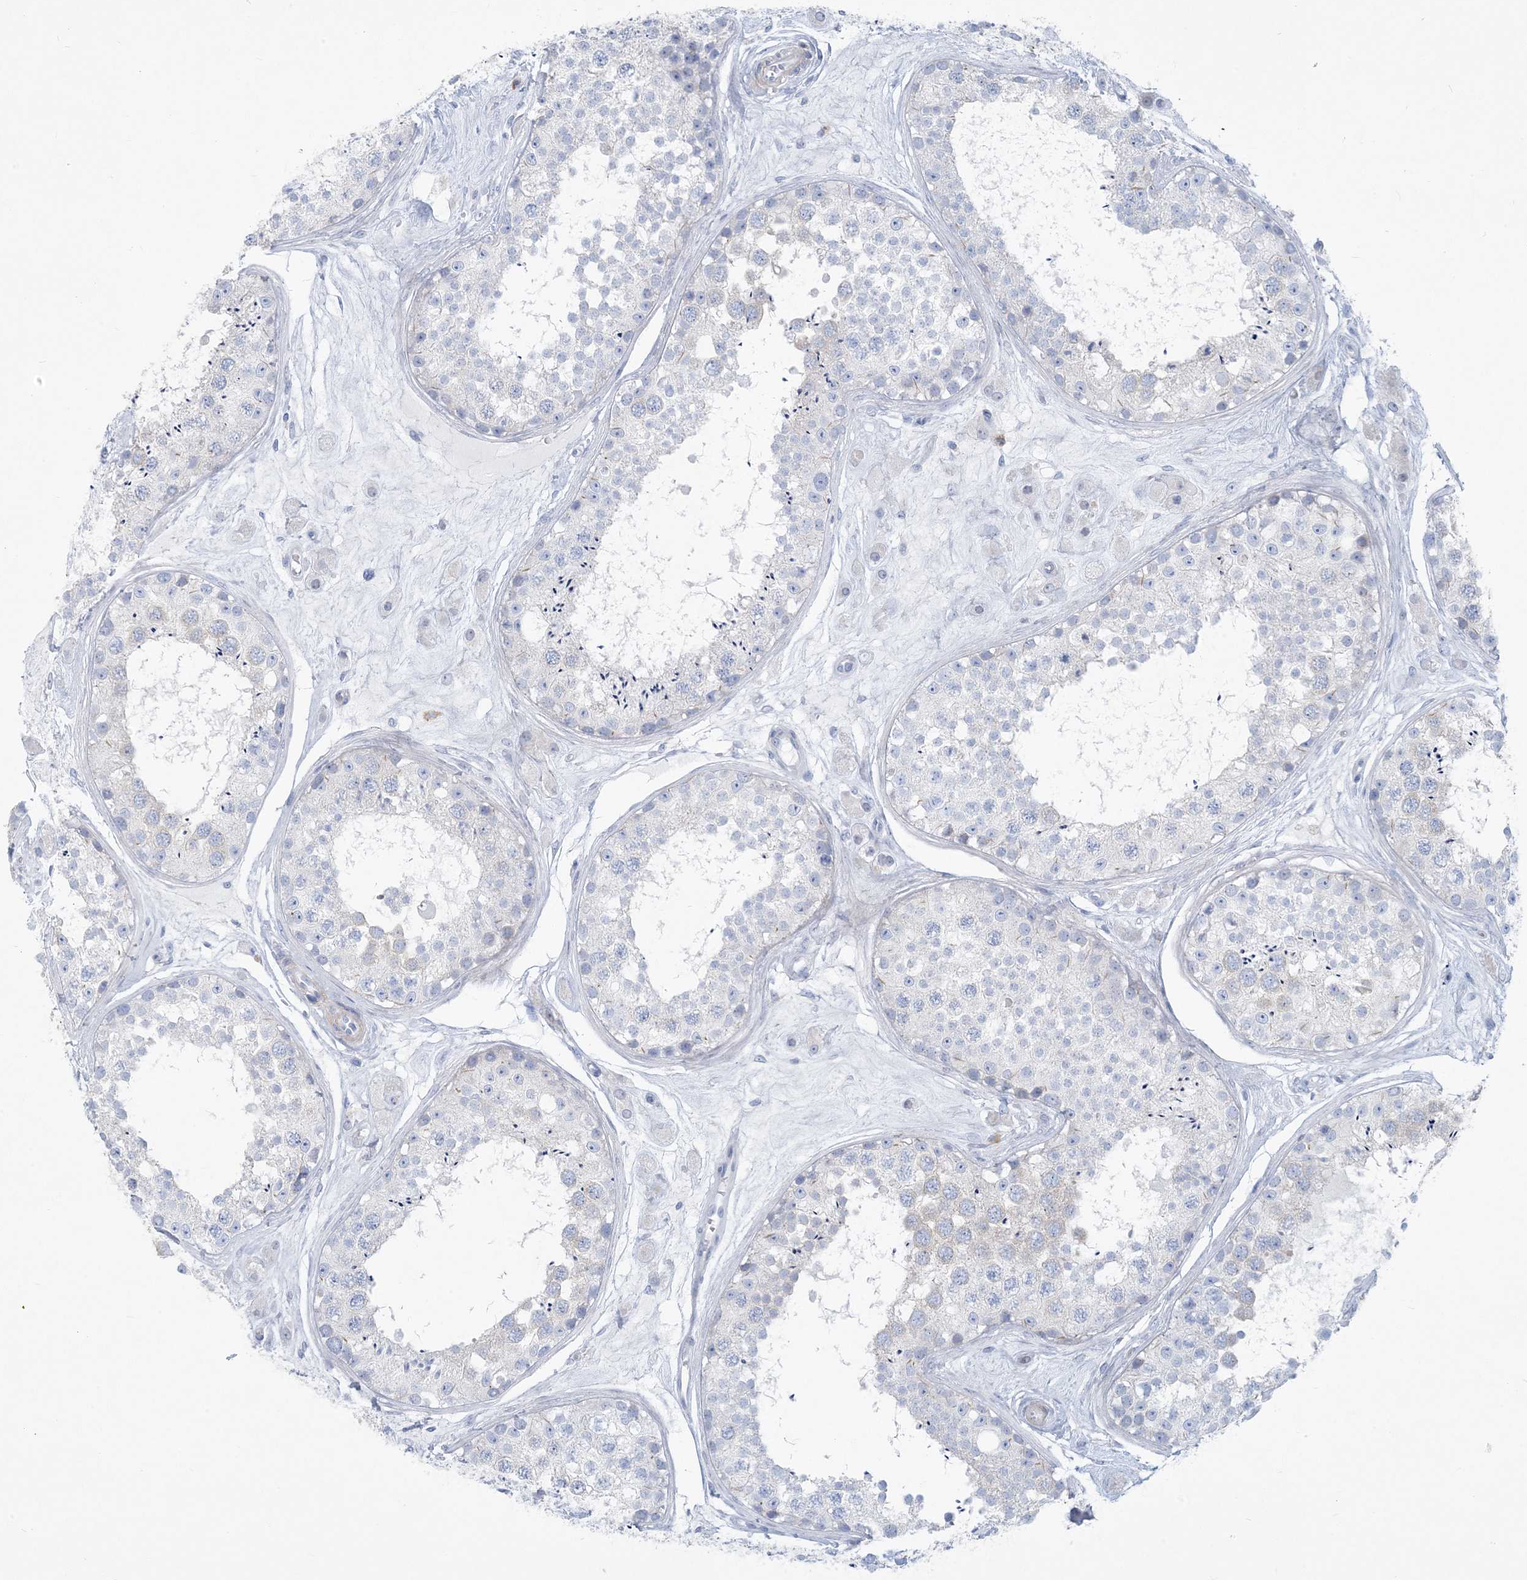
{"staining": {"intensity": "negative", "quantity": "none", "location": "none"}, "tissue": "testis", "cell_type": "Cells in seminiferous ducts", "image_type": "normal", "snomed": [{"axis": "morphology", "description": "Normal tissue, NOS"}, {"axis": "topography", "description": "Testis"}], "caption": "IHC histopathology image of unremarkable human testis stained for a protein (brown), which demonstrates no expression in cells in seminiferous ducts. (DAB immunohistochemistry, high magnification).", "gene": "MOXD1", "patient": {"sex": "male", "age": 25}}